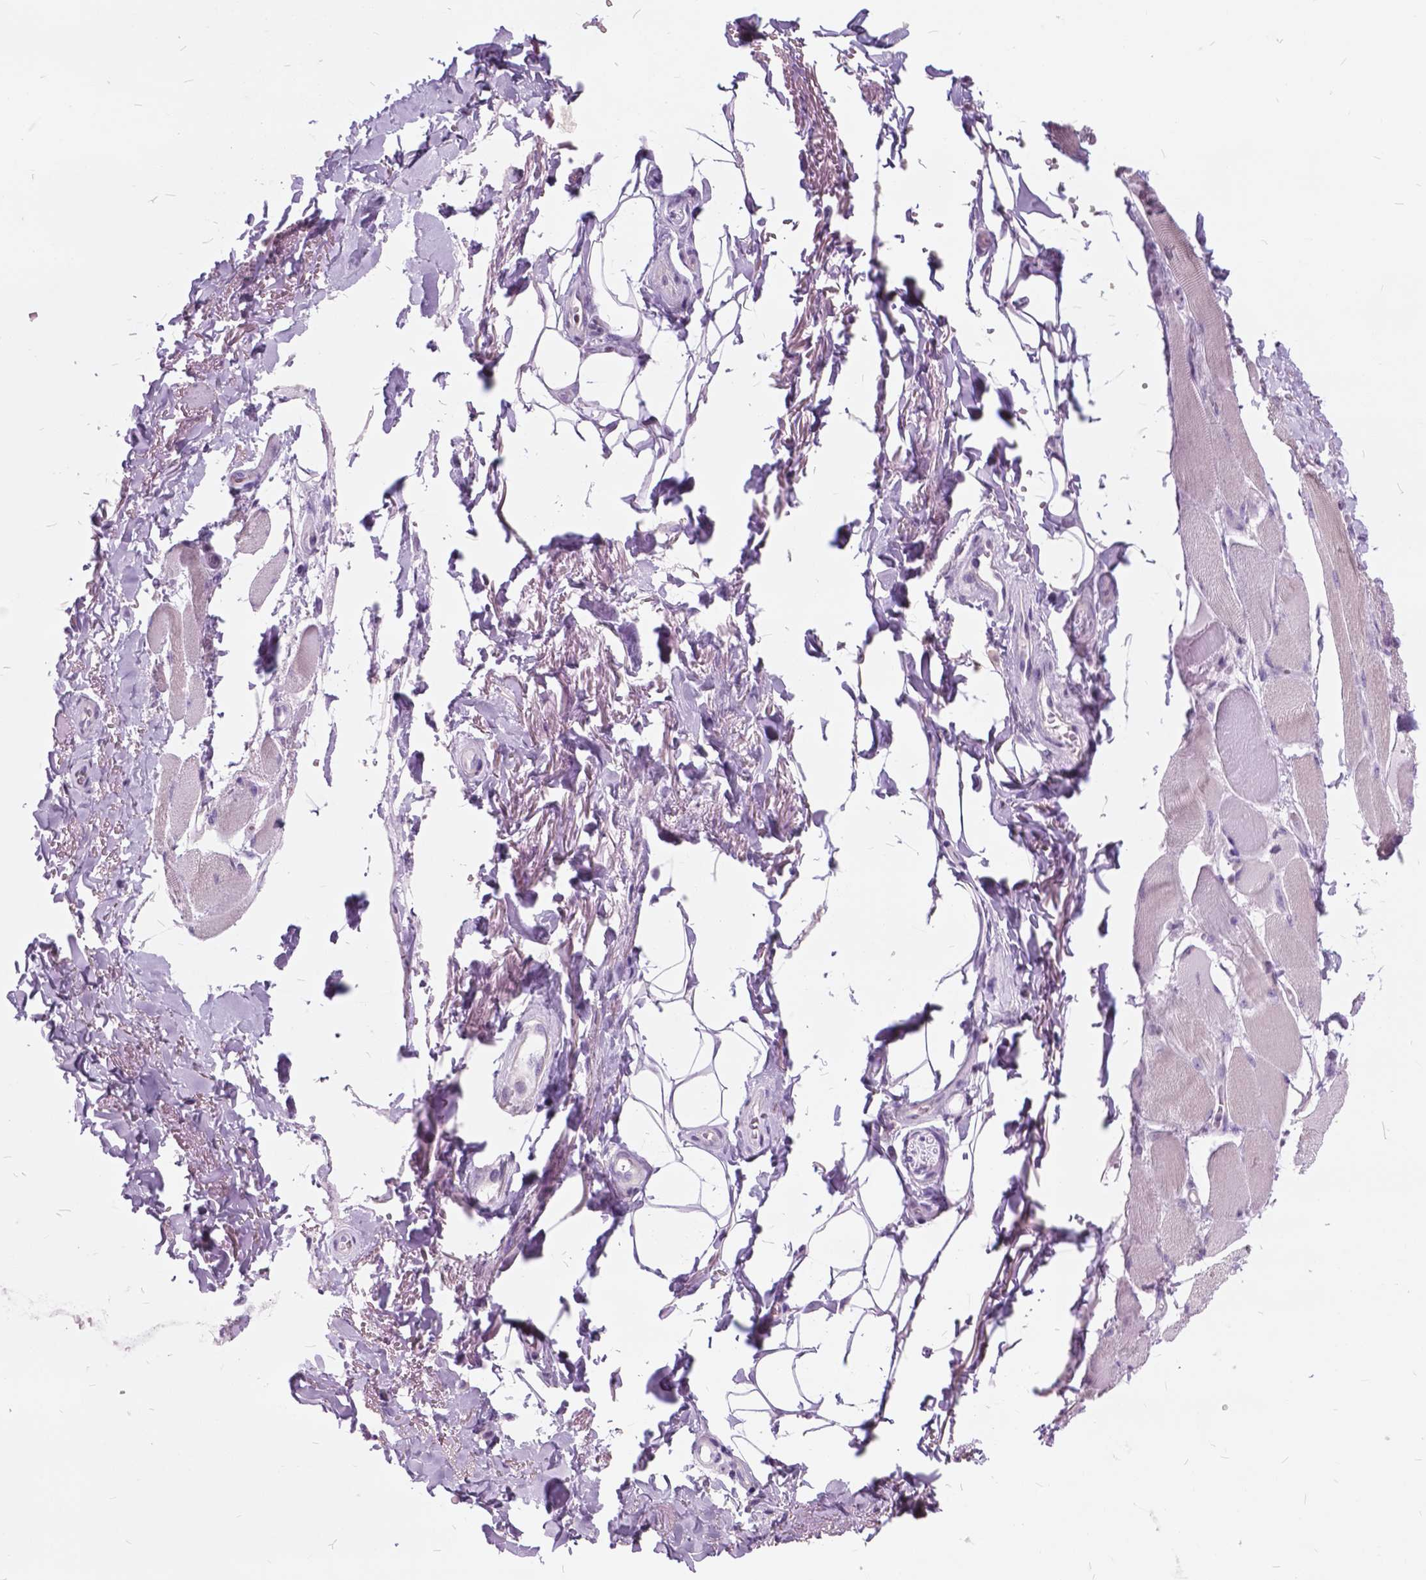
{"staining": {"intensity": "negative", "quantity": "none", "location": "none"}, "tissue": "skeletal muscle", "cell_type": "Myocytes", "image_type": "normal", "snomed": [{"axis": "morphology", "description": "Normal tissue, NOS"}, {"axis": "topography", "description": "Skeletal muscle"}, {"axis": "topography", "description": "Anal"}, {"axis": "topography", "description": "Peripheral nerve tissue"}], "caption": "This is an immunohistochemistry (IHC) micrograph of normal skeletal muscle. There is no staining in myocytes.", "gene": "SP140", "patient": {"sex": "male", "age": 53}}